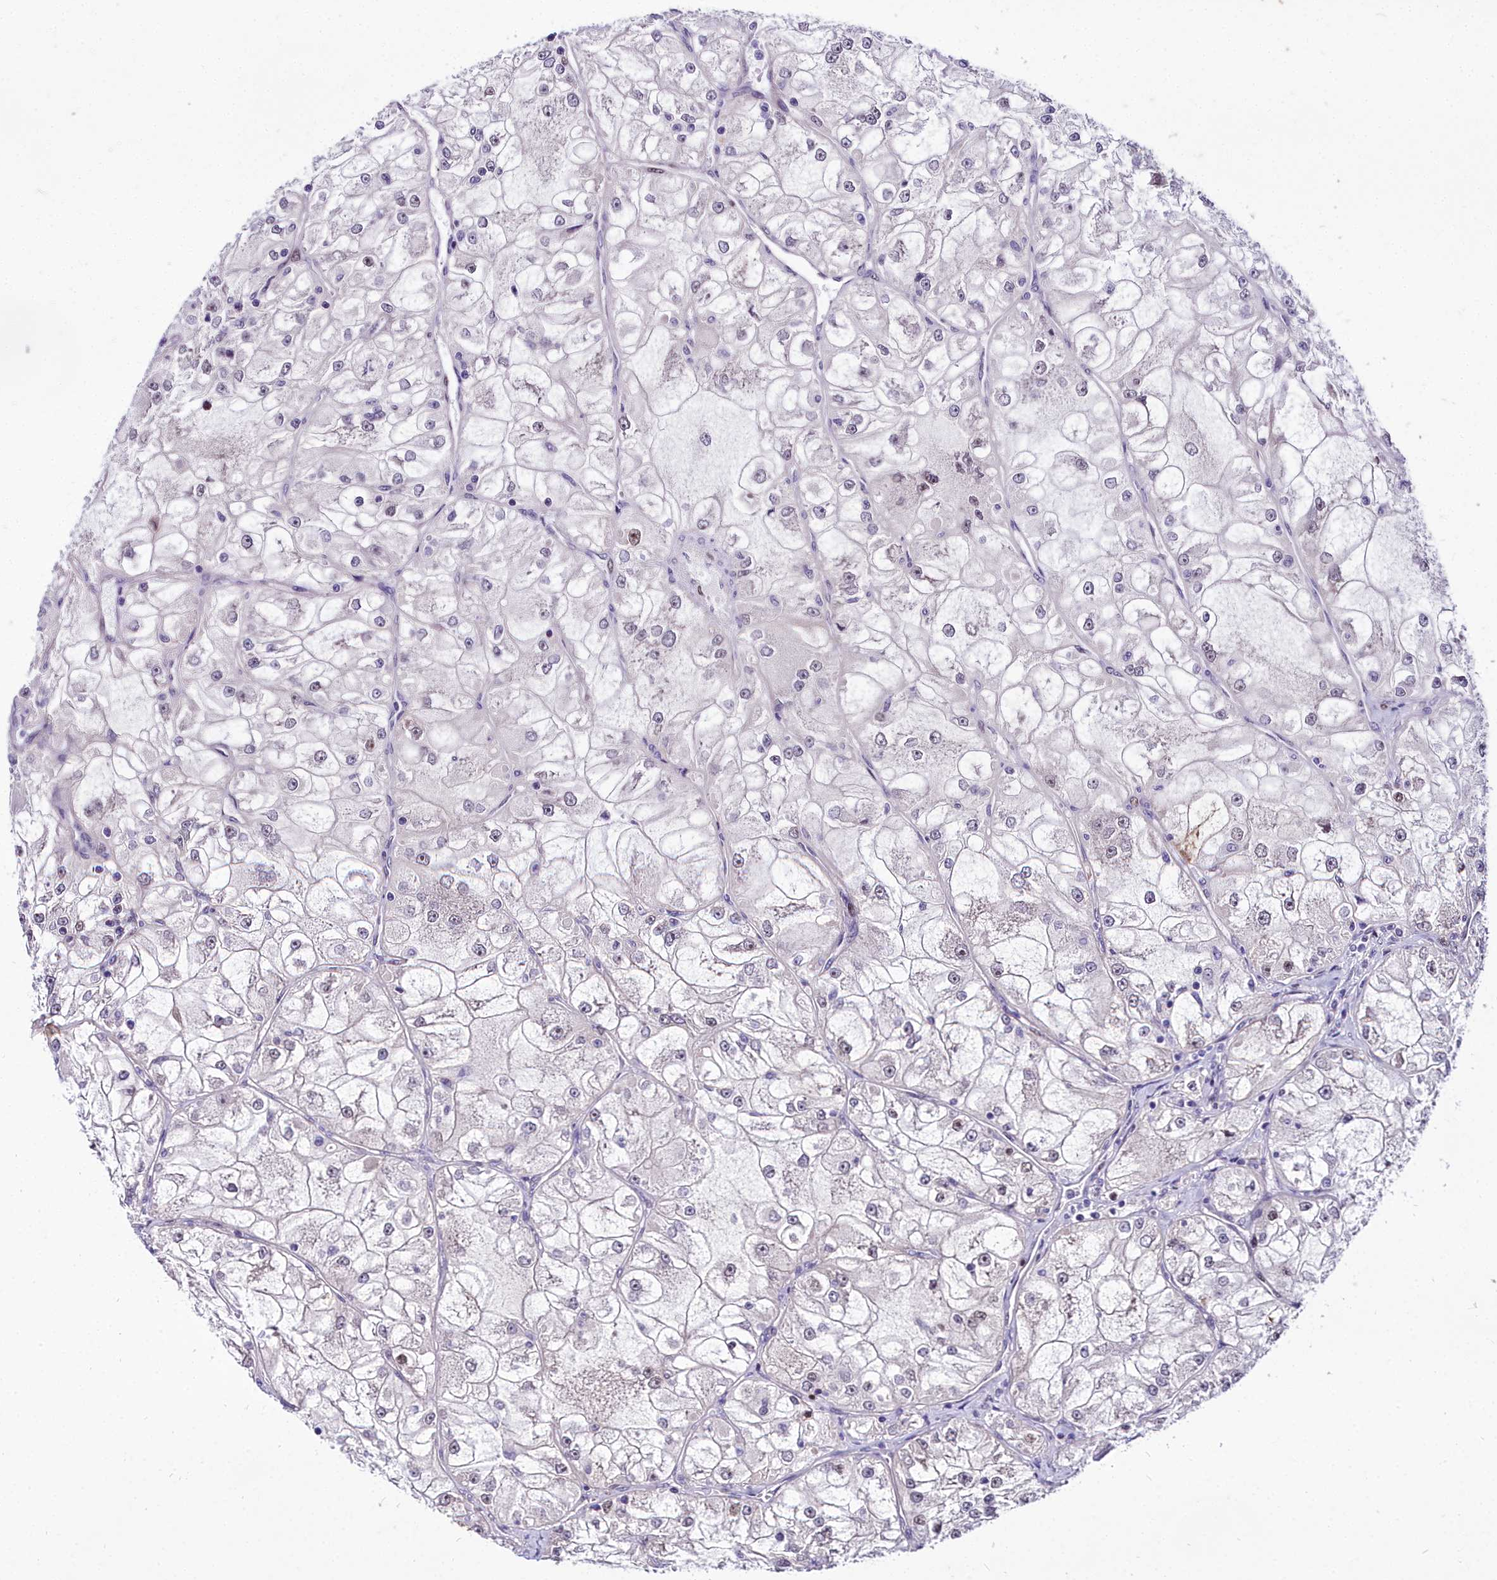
{"staining": {"intensity": "moderate", "quantity": "<25%", "location": "nuclear"}, "tissue": "renal cancer", "cell_type": "Tumor cells", "image_type": "cancer", "snomed": [{"axis": "morphology", "description": "Adenocarcinoma, NOS"}, {"axis": "topography", "description": "Kidney"}], "caption": "The micrograph reveals immunohistochemical staining of renal cancer (adenocarcinoma). There is moderate nuclear staining is present in approximately <25% of tumor cells.", "gene": "TRIML2", "patient": {"sex": "female", "age": 72}}